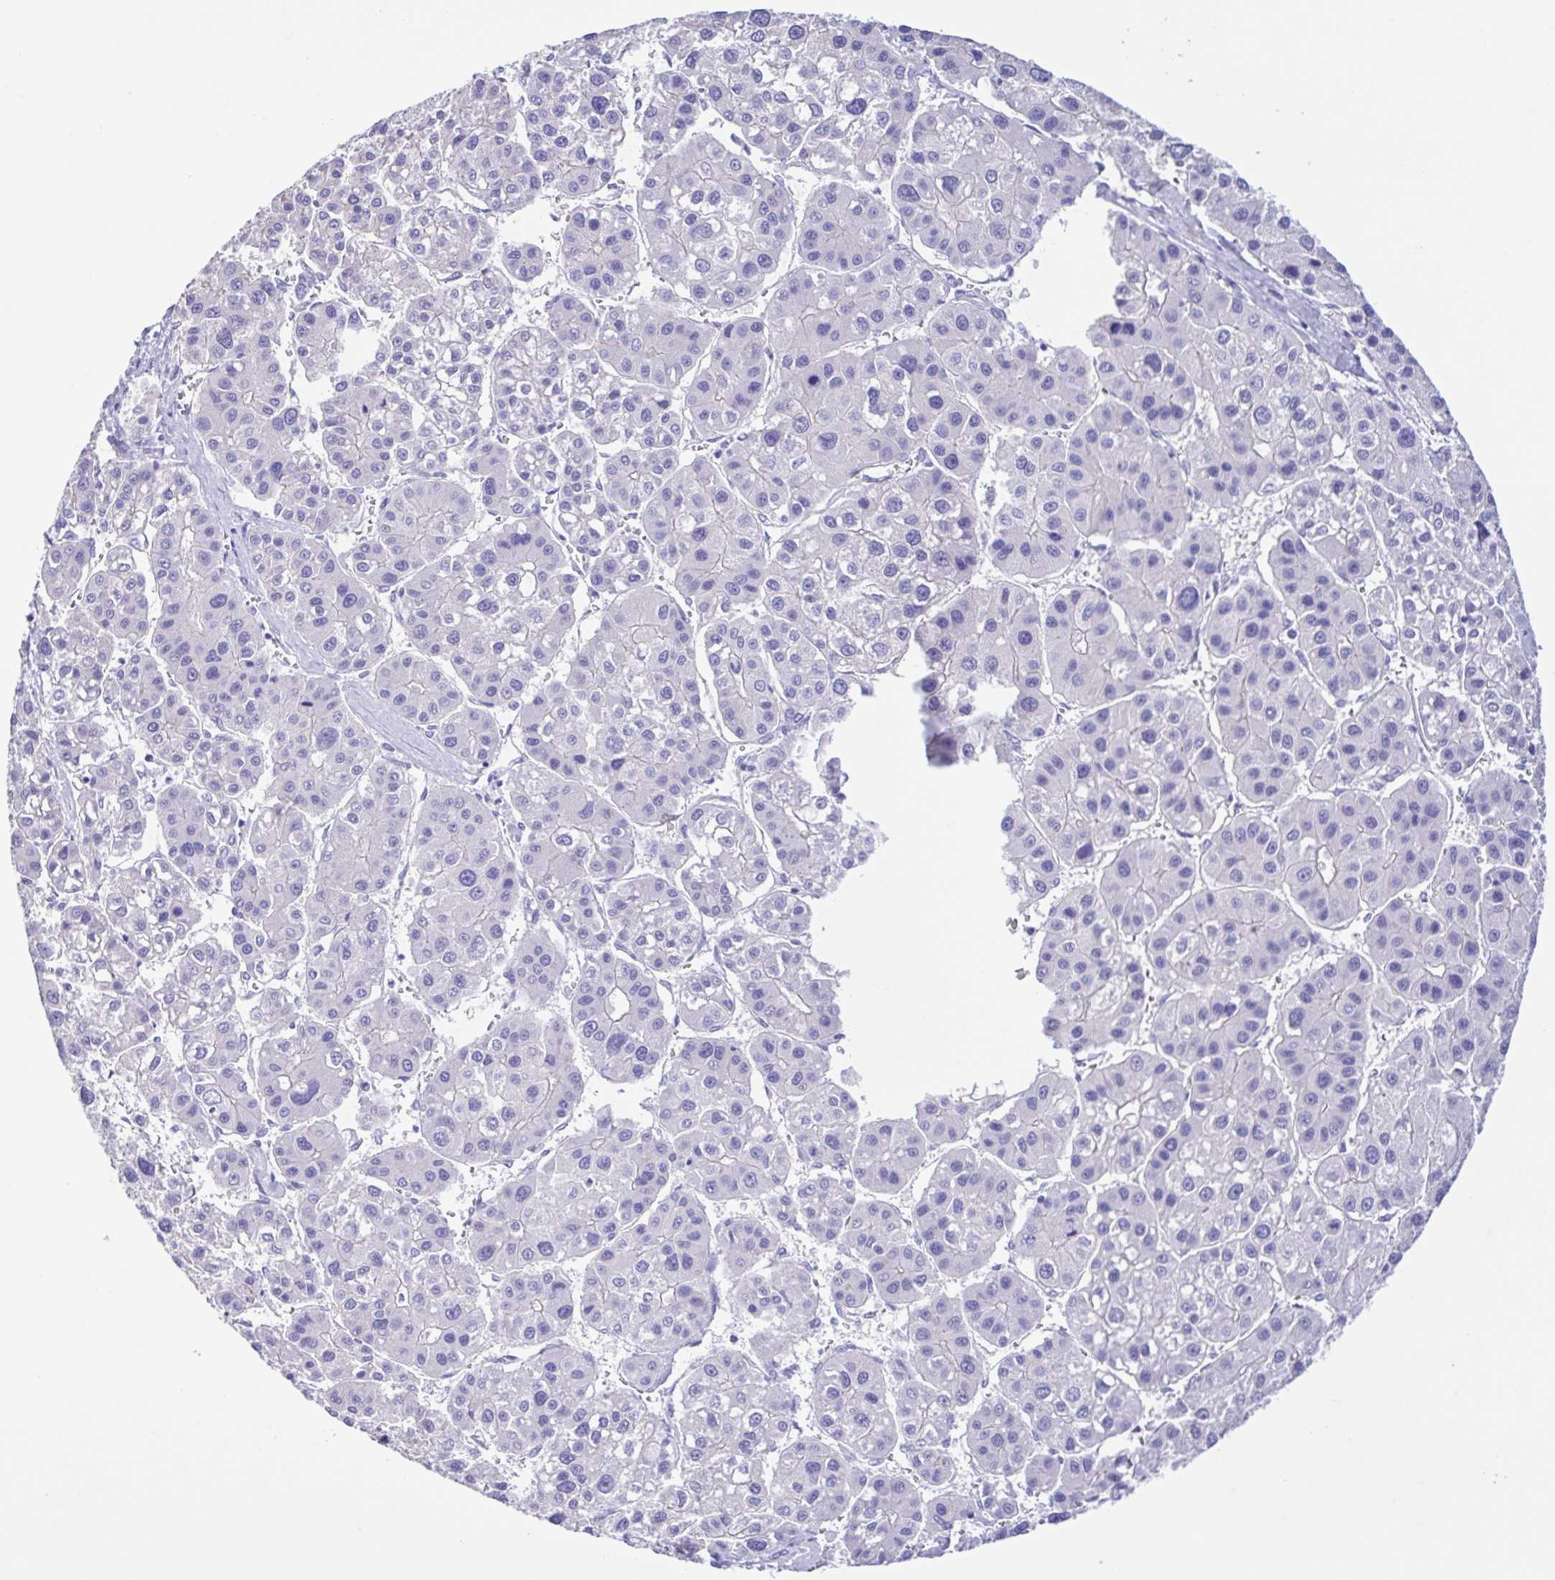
{"staining": {"intensity": "negative", "quantity": "none", "location": "none"}, "tissue": "liver cancer", "cell_type": "Tumor cells", "image_type": "cancer", "snomed": [{"axis": "morphology", "description": "Carcinoma, Hepatocellular, NOS"}, {"axis": "topography", "description": "Liver"}], "caption": "Tumor cells show no significant positivity in liver cancer.", "gene": "CYP11A1", "patient": {"sex": "male", "age": 73}}